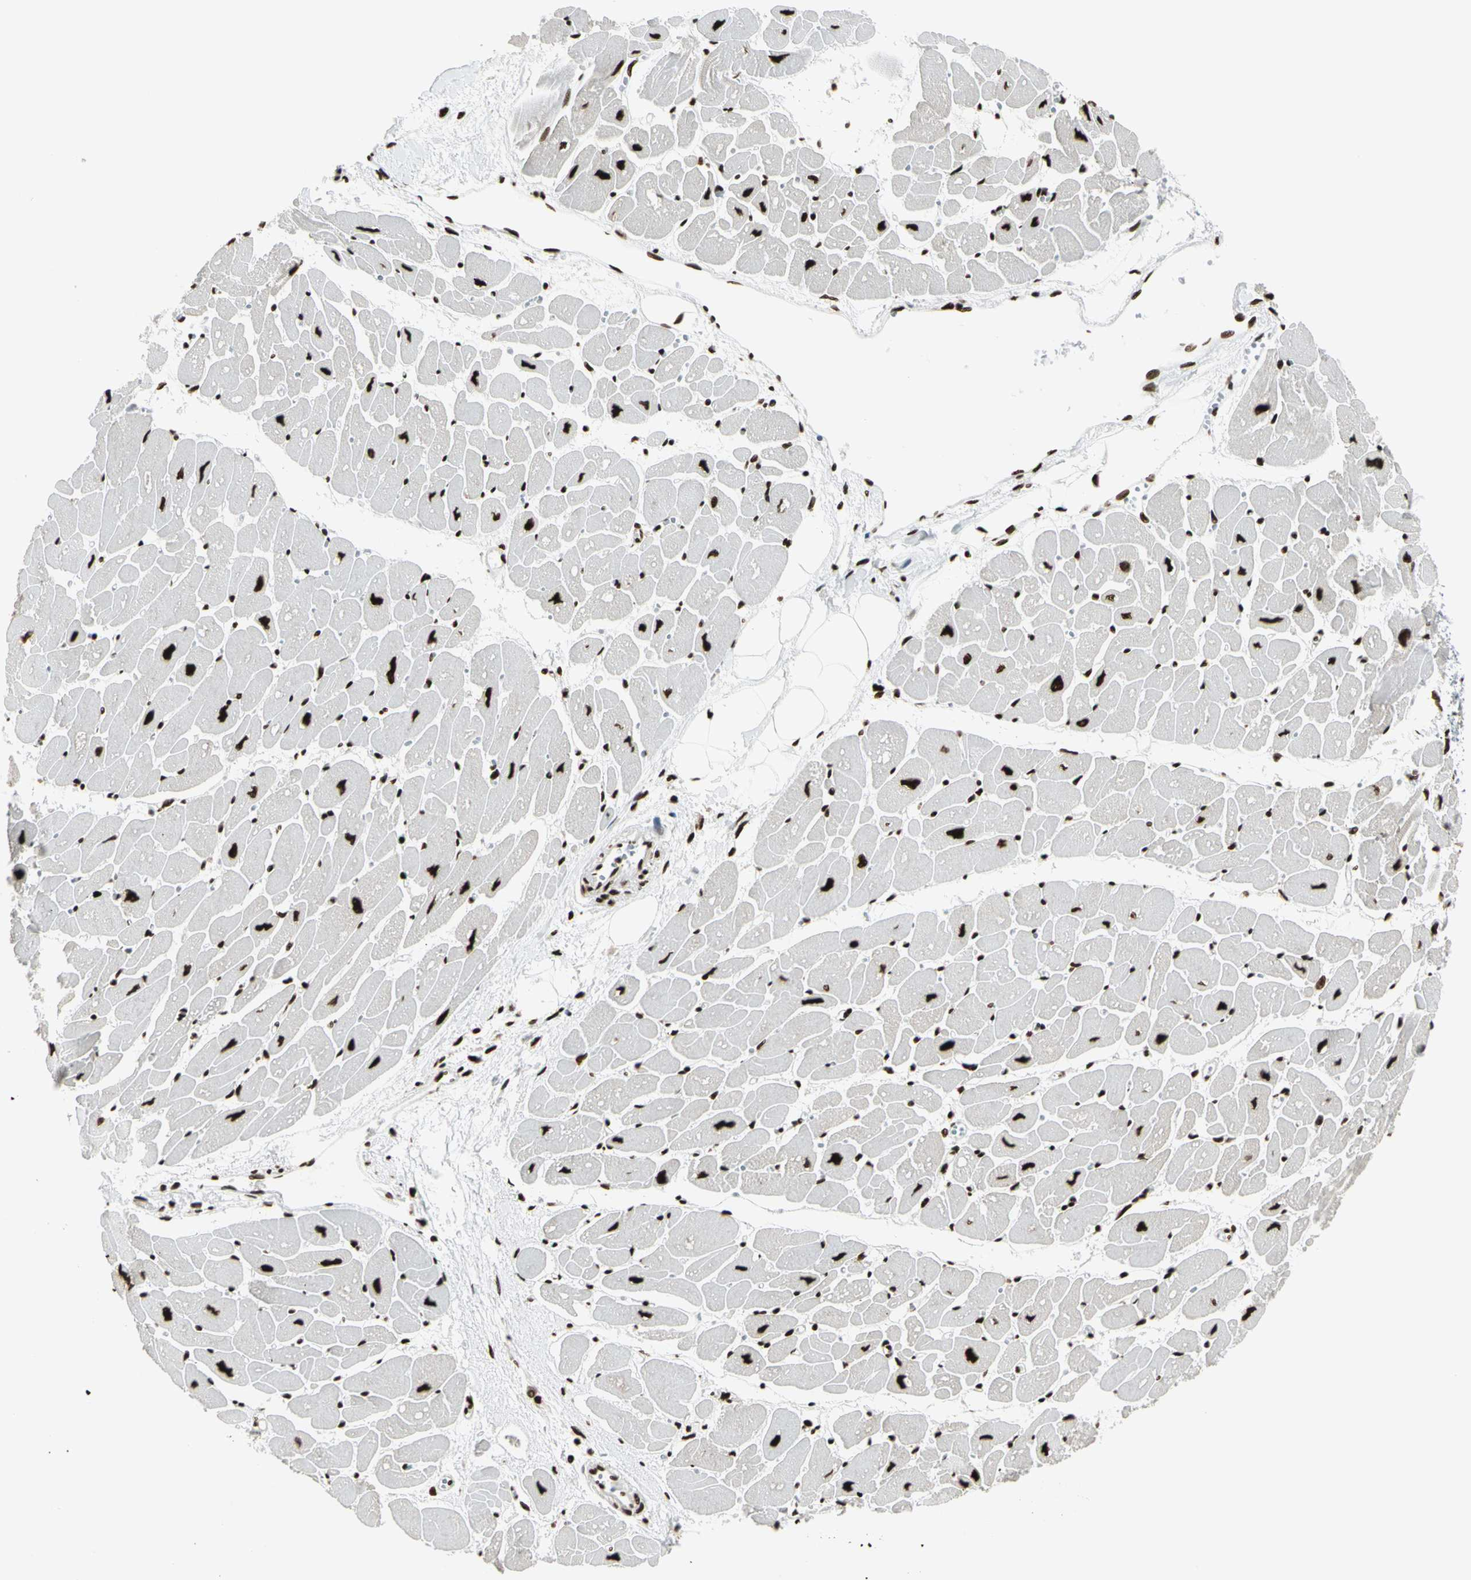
{"staining": {"intensity": "strong", "quantity": ">75%", "location": "nuclear"}, "tissue": "heart muscle", "cell_type": "Cardiomyocytes", "image_type": "normal", "snomed": [{"axis": "morphology", "description": "Normal tissue, NOS"}, {"axis": "topography", "description": "Heart"}], "caption": "Human heart muscle stained for a protein (brown) exhibits strong nuclear positive staining in approximately >75% of cardiomyocytes.", "gene": "CCAR1", "patient": {"sex": "female", "age": 54}}